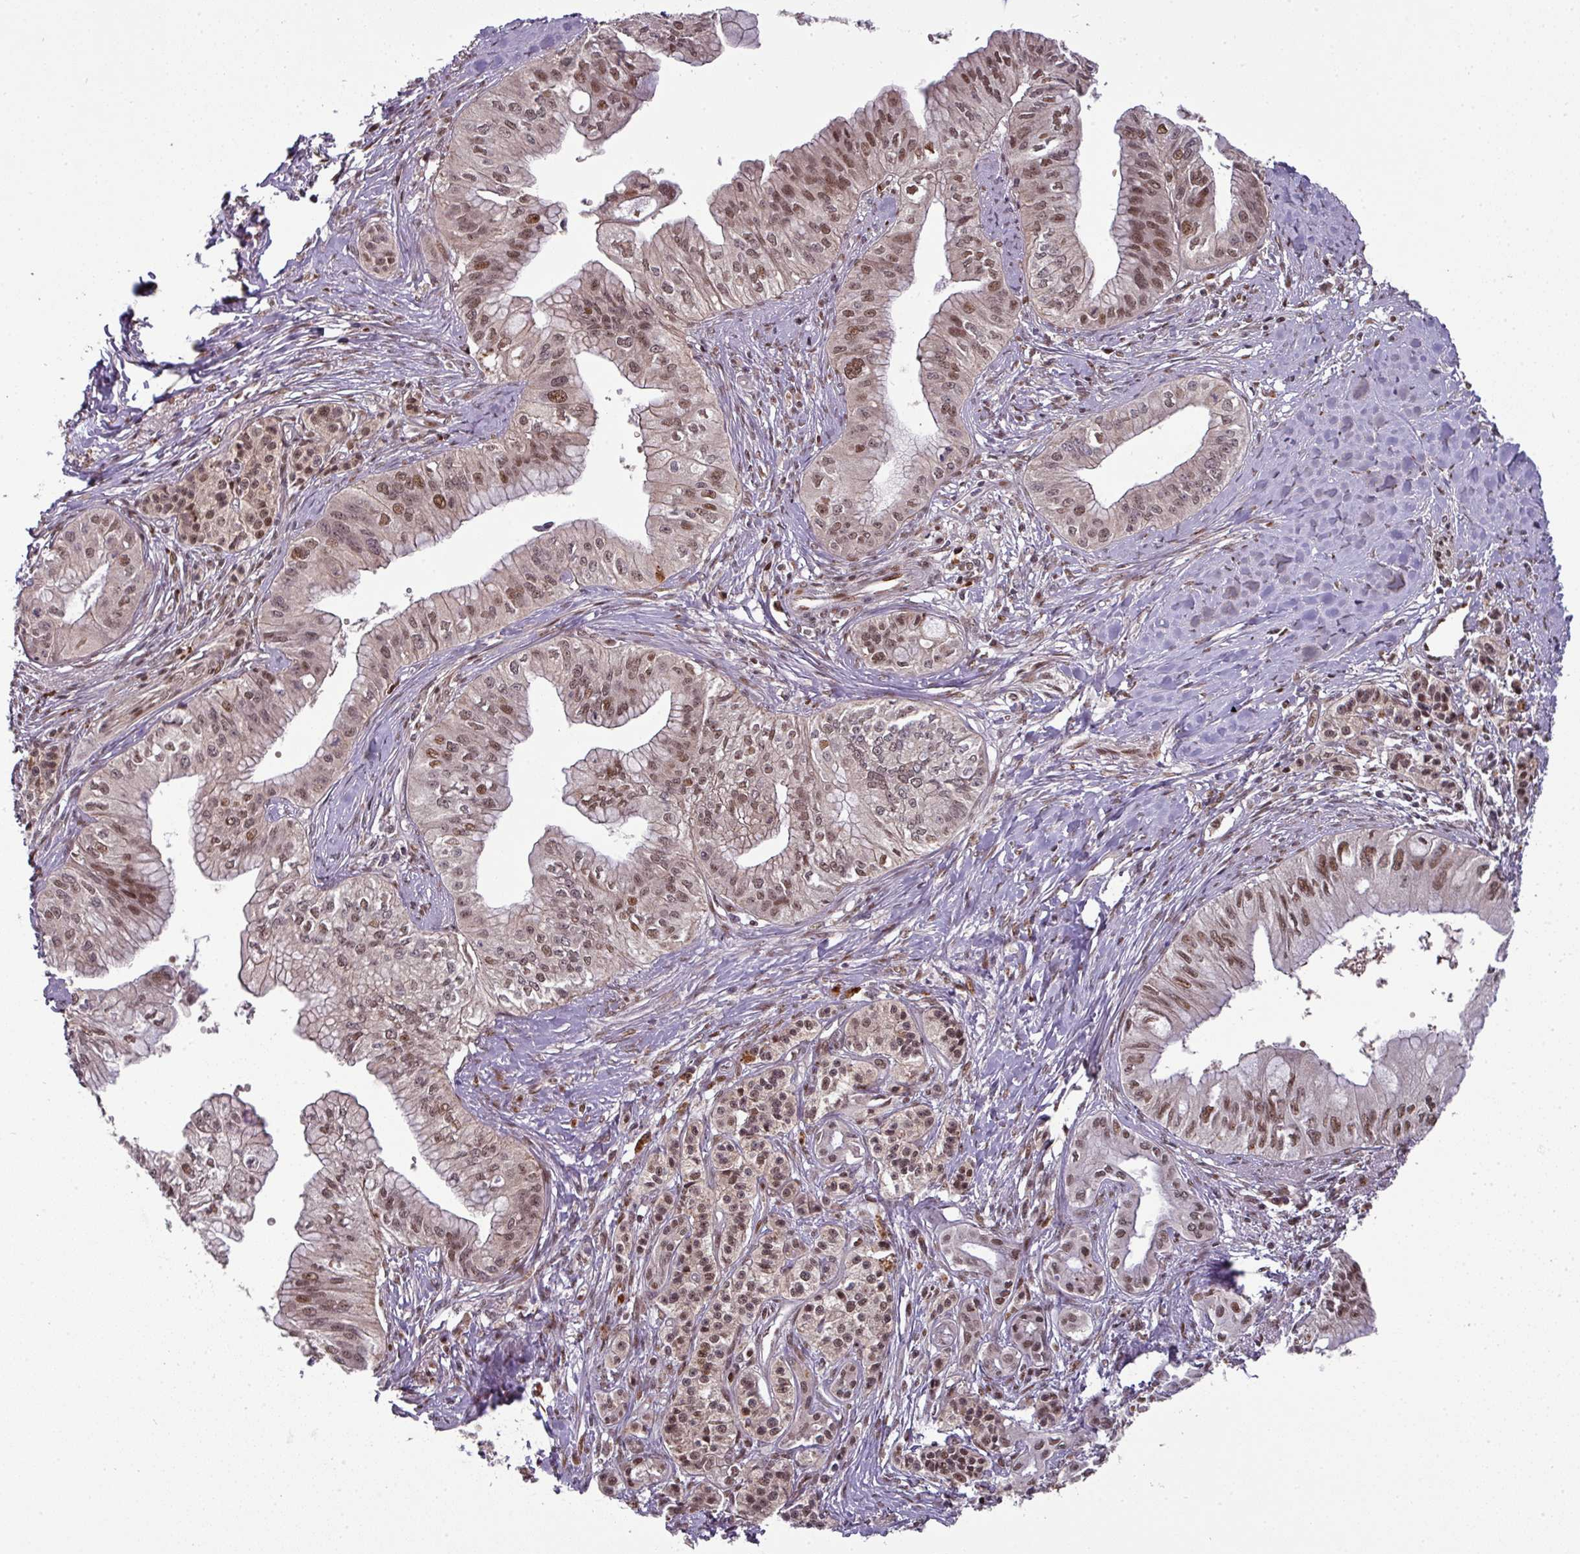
{"staining": {"intensity": "moderate", "quantity": ">75%", "location": "nuclear"}, "tissue": "pancreatic cancer", "cell_type": "Tumor cells", "image_type": "cancer", "snomed": [{"axis": "morphology", "description": "Adenocarcinoma, NOS"}, {"axis": "topography", "description": "Pancreas"}], "caption": "Tumor cells reveal medium levels of moderate nuclear positivity in approximately >75% of cells in human pancreatic cancer (adenocarcinoma).", "gene": "CIC", "patient": {"sex": "male", "age": 71}}